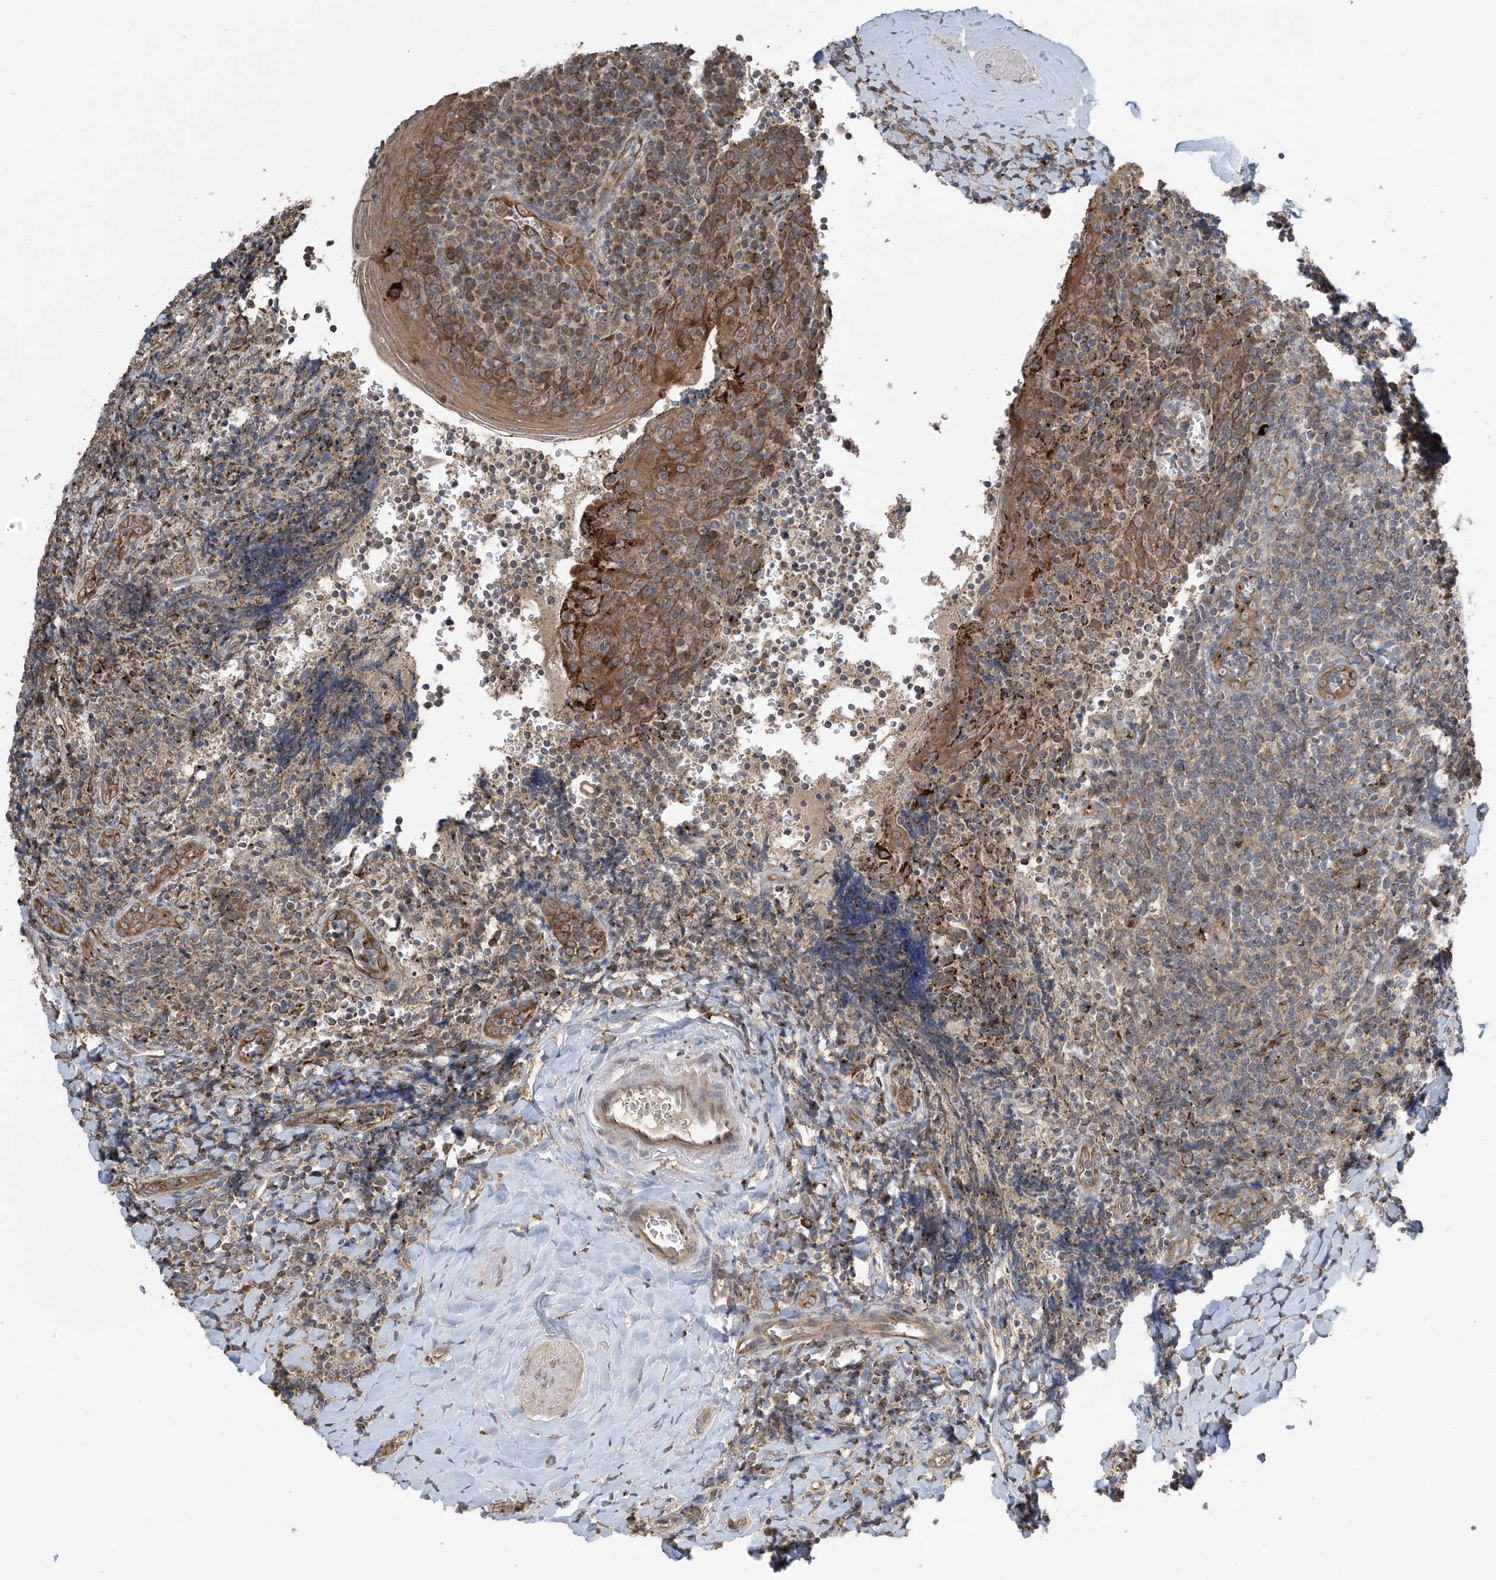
{"staining": {"intensity": "moderate", "quantity": ">75%", "location": "cytoplasmic/membranous"}, "tissue": "tonsil", "cell_type": "Germinal center cells", "image_type": "normal", "snomed": [{"axis": "morphology", "description": "Normal tissue, NOS"}, {"axis": "topography", "description": "Tonsil"}], "caption": "Immunohistochemistry (IHC) (DAB) staining of unremarkable human tonsil displays moderate cytoplasmic/membranous protein positivity in about >75% of germinal center cells.", "gene": "PNPT1", "patient": {"sex": "male", "age": 27}}